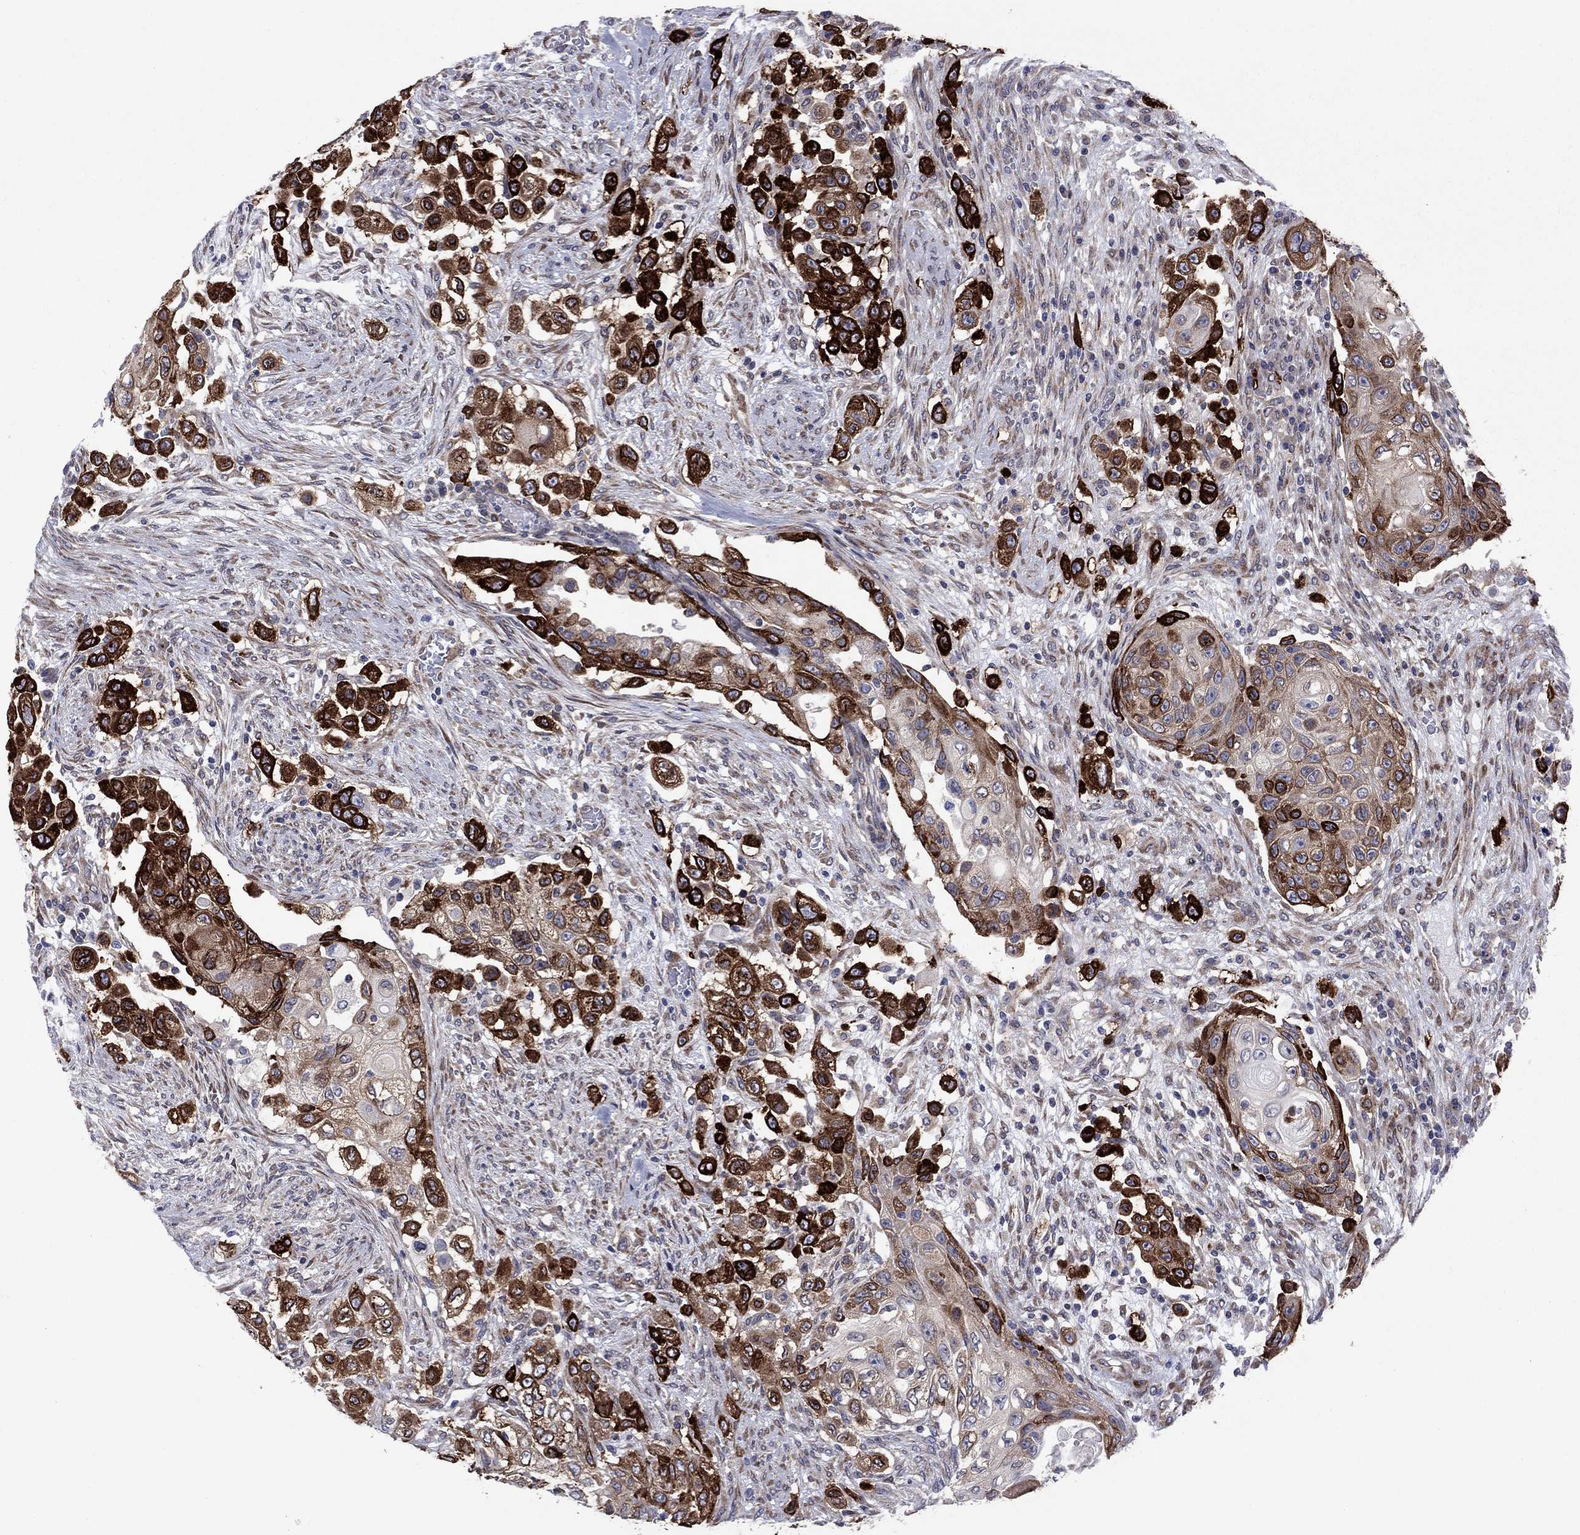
{"staining": {"intensity": "strong", "quantity": ">75%", "location": "cytoplasmic/membranous"}, "tissue": "urothelial cancer", "cell_type": "Tumor cells", "image_type": "cancer", "snomed": [{"axis": "morphology", "description": "Urothelial carcinoma, High grade"}, {"axis": "topography", "description": "Urinary bladder"}], "caption": "Immunohistochemical staining of human high-grade urothelial carcinoma exhibits high levels of strong cytoplasmic/membranous protein expression in about >75% of tumor cells.", "gene": "GPR155", "patient": {"sex": "female", "age": 56}}